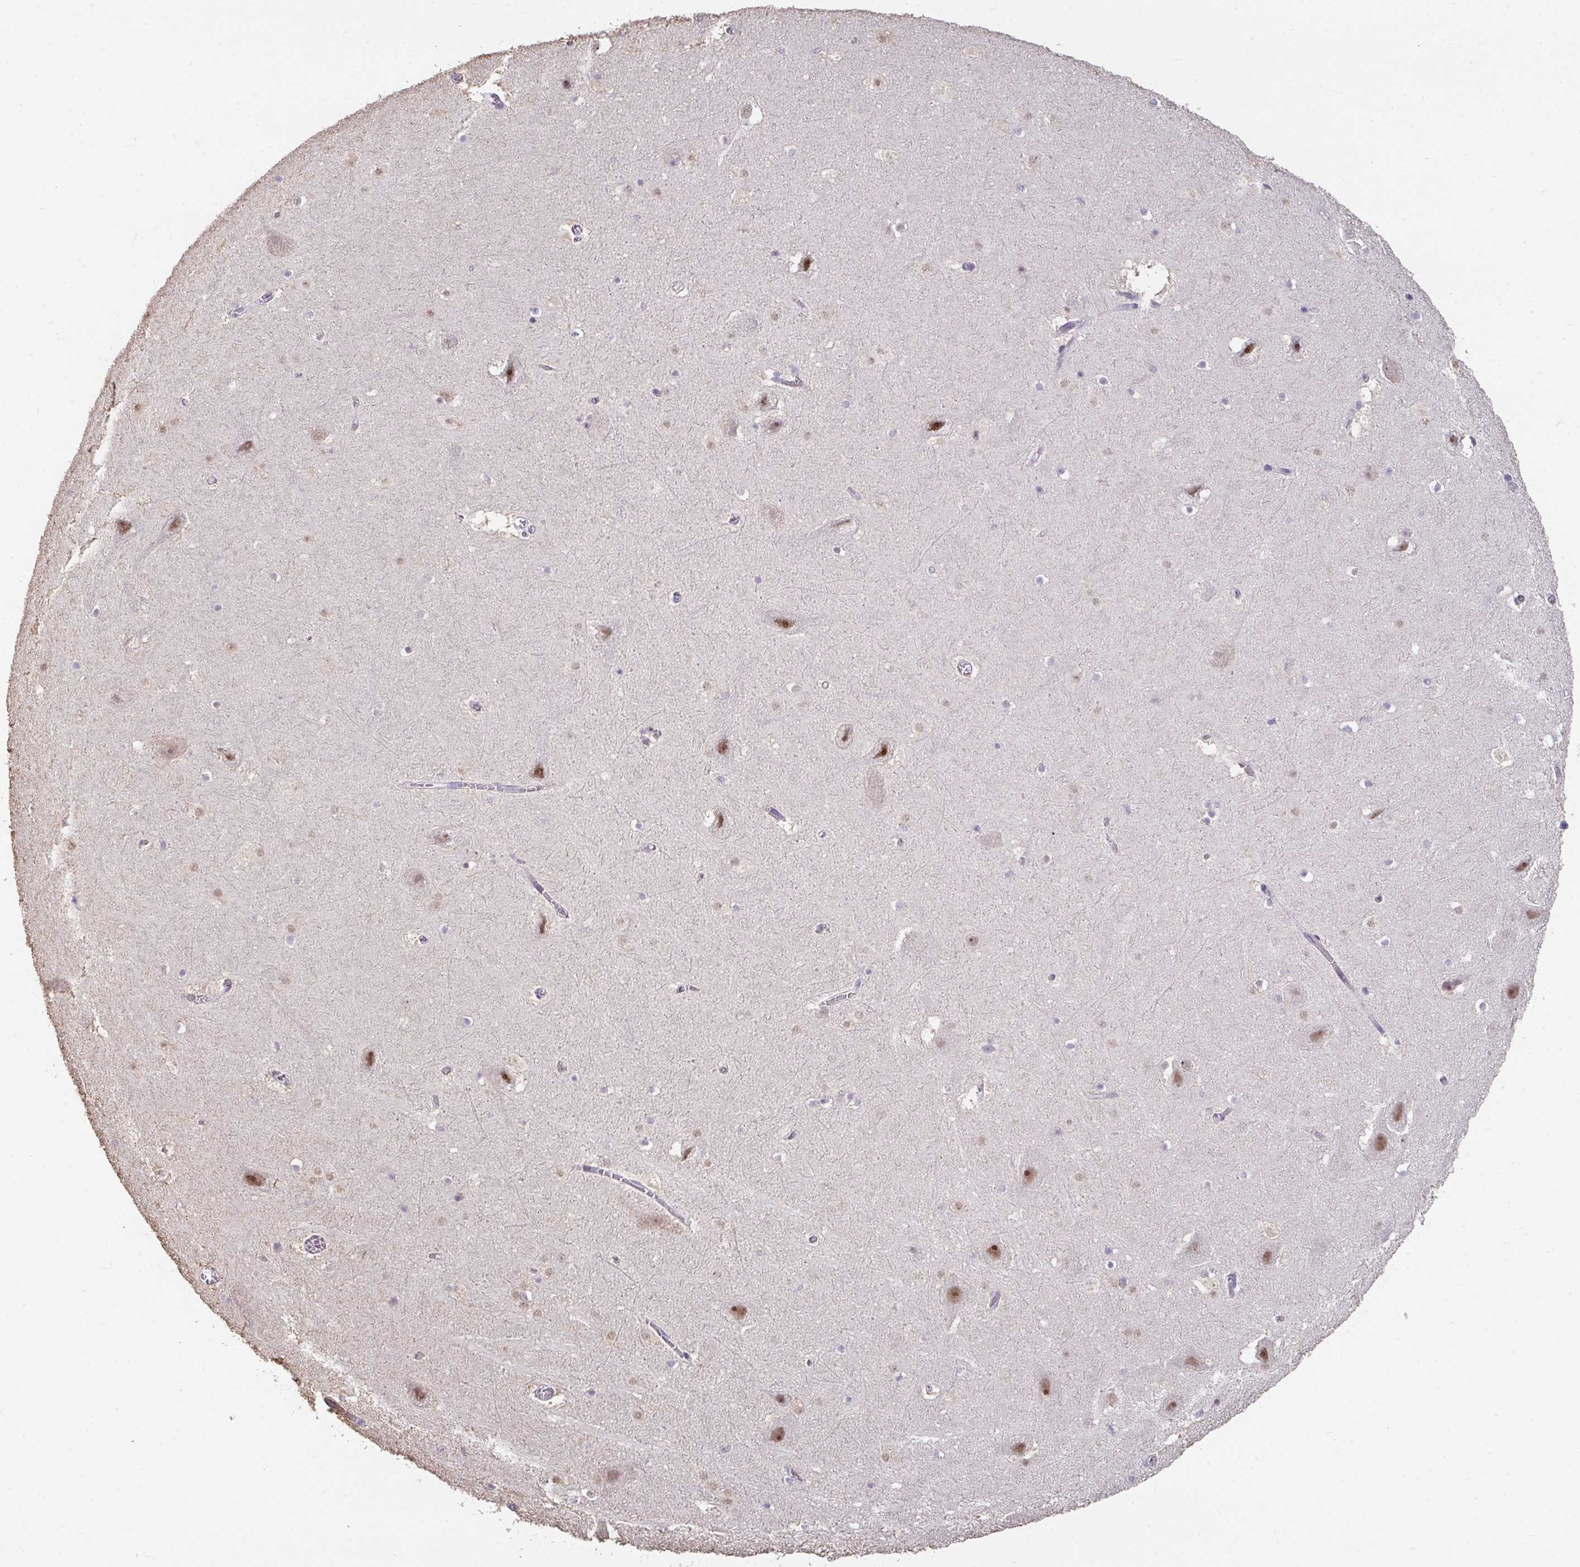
{"staining": {"intensity": "negative", "quantity": "none", "location": "none"}, "tissue": "hippocampus", "cell_type": "Glial cells", "image_type": "normal", "snomed": [{"axis": "morphology", "description": "Normal tissue, NOS"}, {"axis": "topography", "description": "Hippocampus"}], "caption": "DAB immunohistochemical staining of benign human hippocampus shows no significant staining in glial cells.", "gene": "SENP3", "patient": {"sex": "female", "age": 42}}